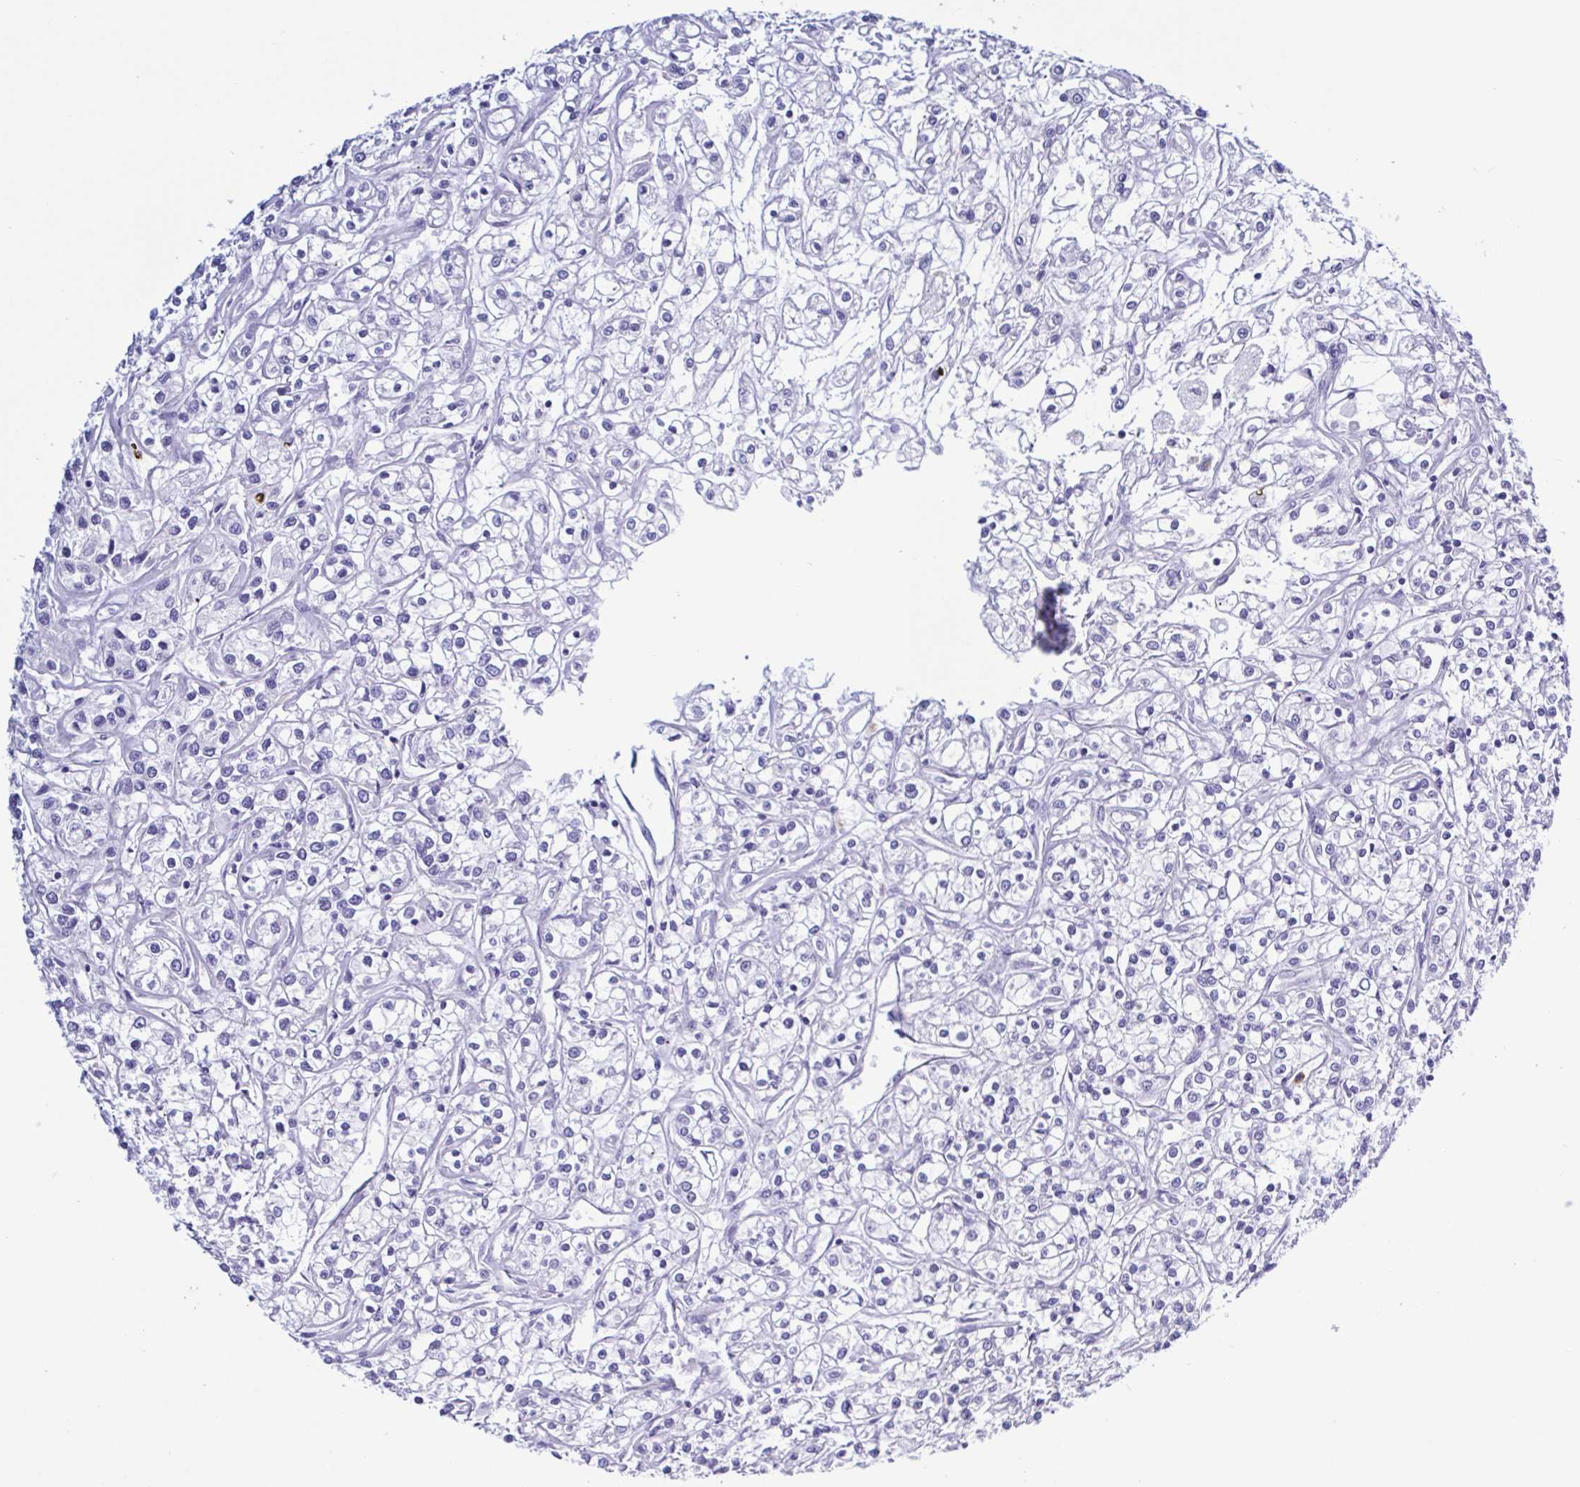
{"staining": {"intensity": "negative", "quantity": "none", "location": "none"}, "tissue": "renal cancer", "cell_type": "Tumor cells", "image_type": "cancer", "snomed": [{"axis": "morphology", "description": "Adenocarcinoma, NOS"}, {"axis": "topography", "description": "Kidney"}], "caption": "This is an IHC image of renal cancer (adenocarcinoma). There is no positivity in tumor cells.", "gene": "LTF", "patient": {"sex": "female", "age": 59}}